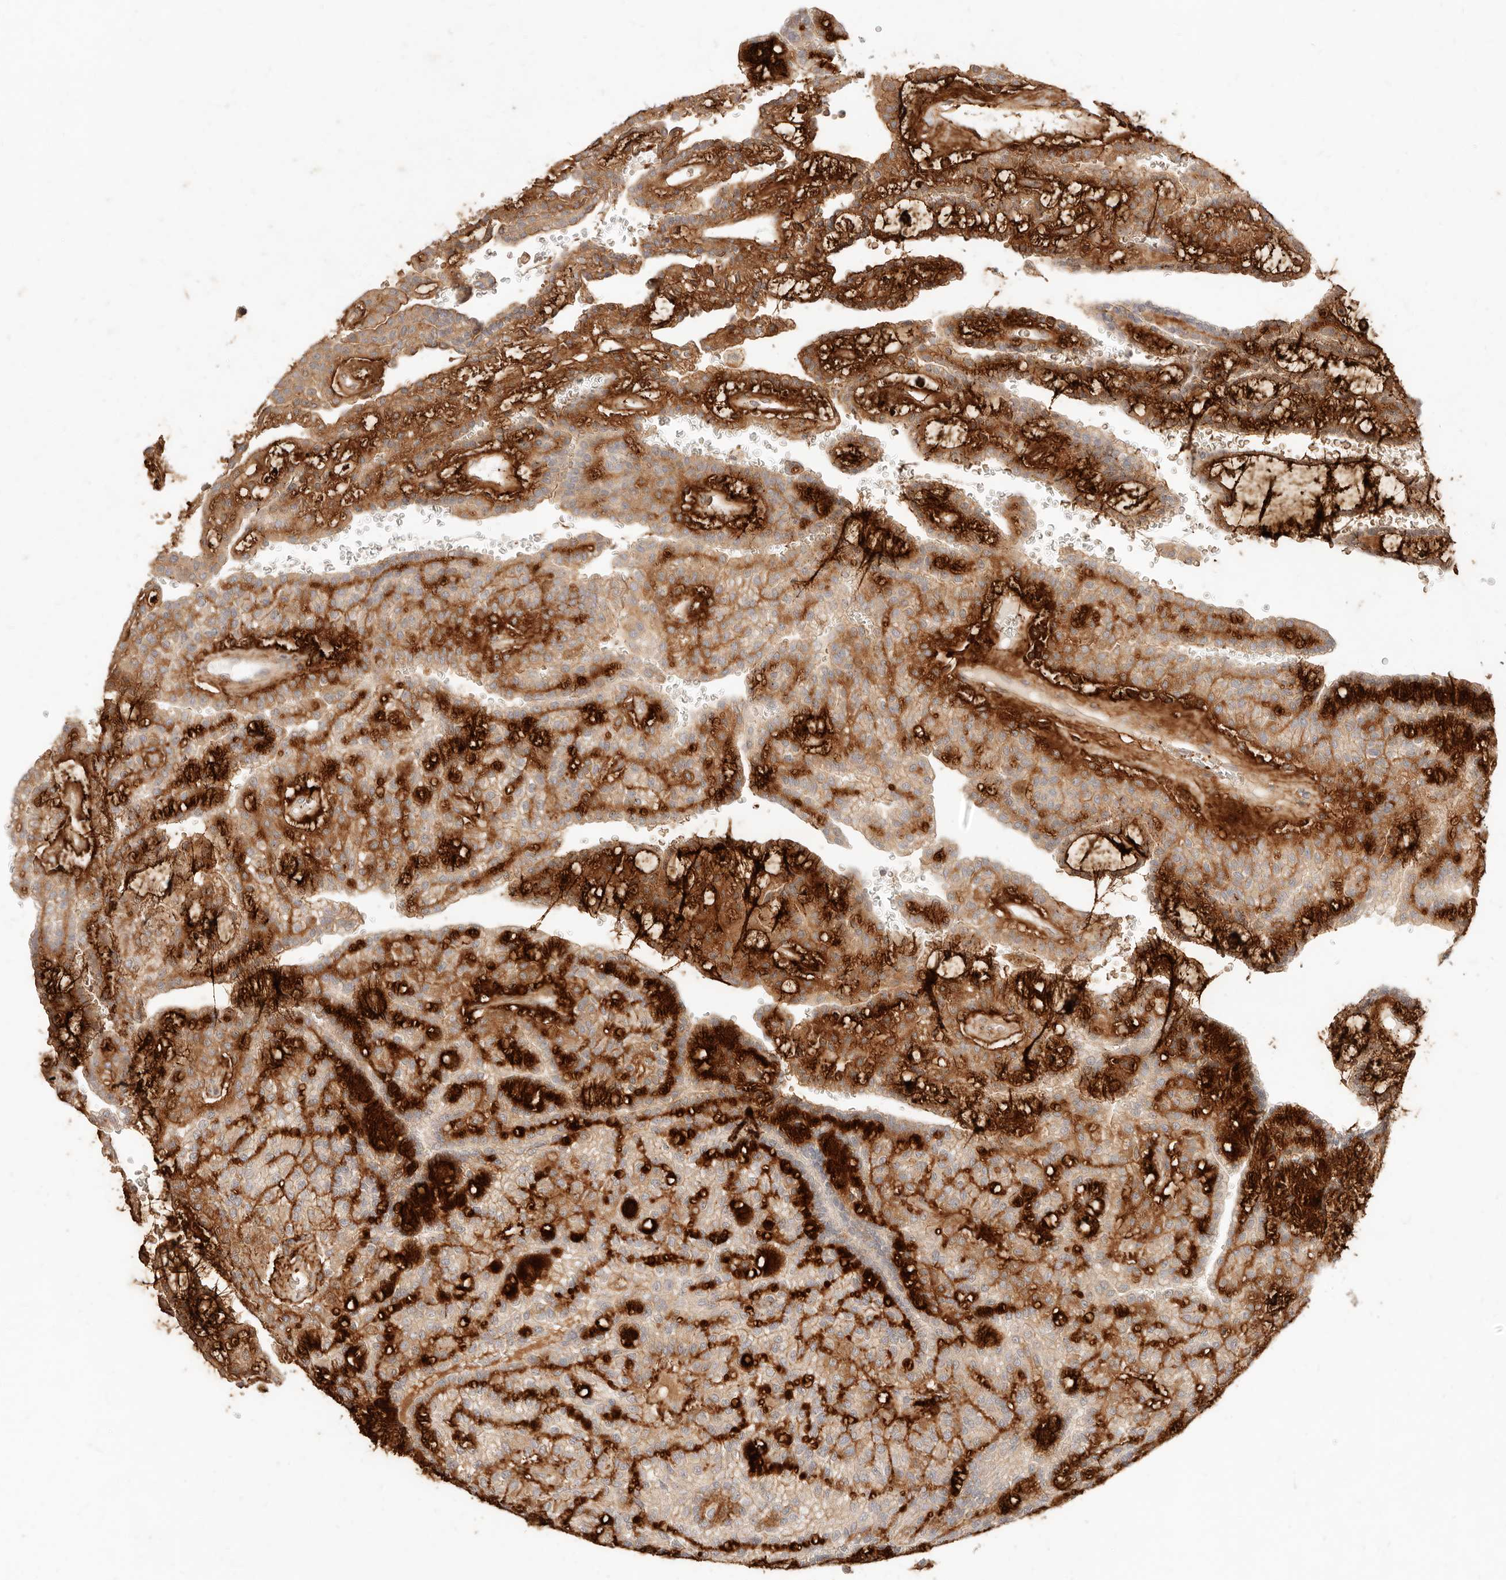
{"staining": {"intensity": "weak", "quantity": ">75%", "location": "cytoplasmic/membranous"}, "tissue": "renal cancer", "cell_type": "Tumor cells", "image_type": "cancer", "snomed": [{"axis": "morphology", "description": "Adenocarcinoma, NOS"}, {"axis": "topography", "description": "Kidney"}], "caption": "Immunohistochemistry (IHC) (DAB) staining of human adenocarcinoma (renal) exhibits weak cytoplasmic/membranous protein positivity in about >75% of tumor cells. Using DAB (3,3'-diaminobenzidine) (brown) and hematoxylin (blue) stains, captured at high magnification using brightfield microscopy.", "gene": "UBXN10", "patient": {"sex": "male", "age": 63}}